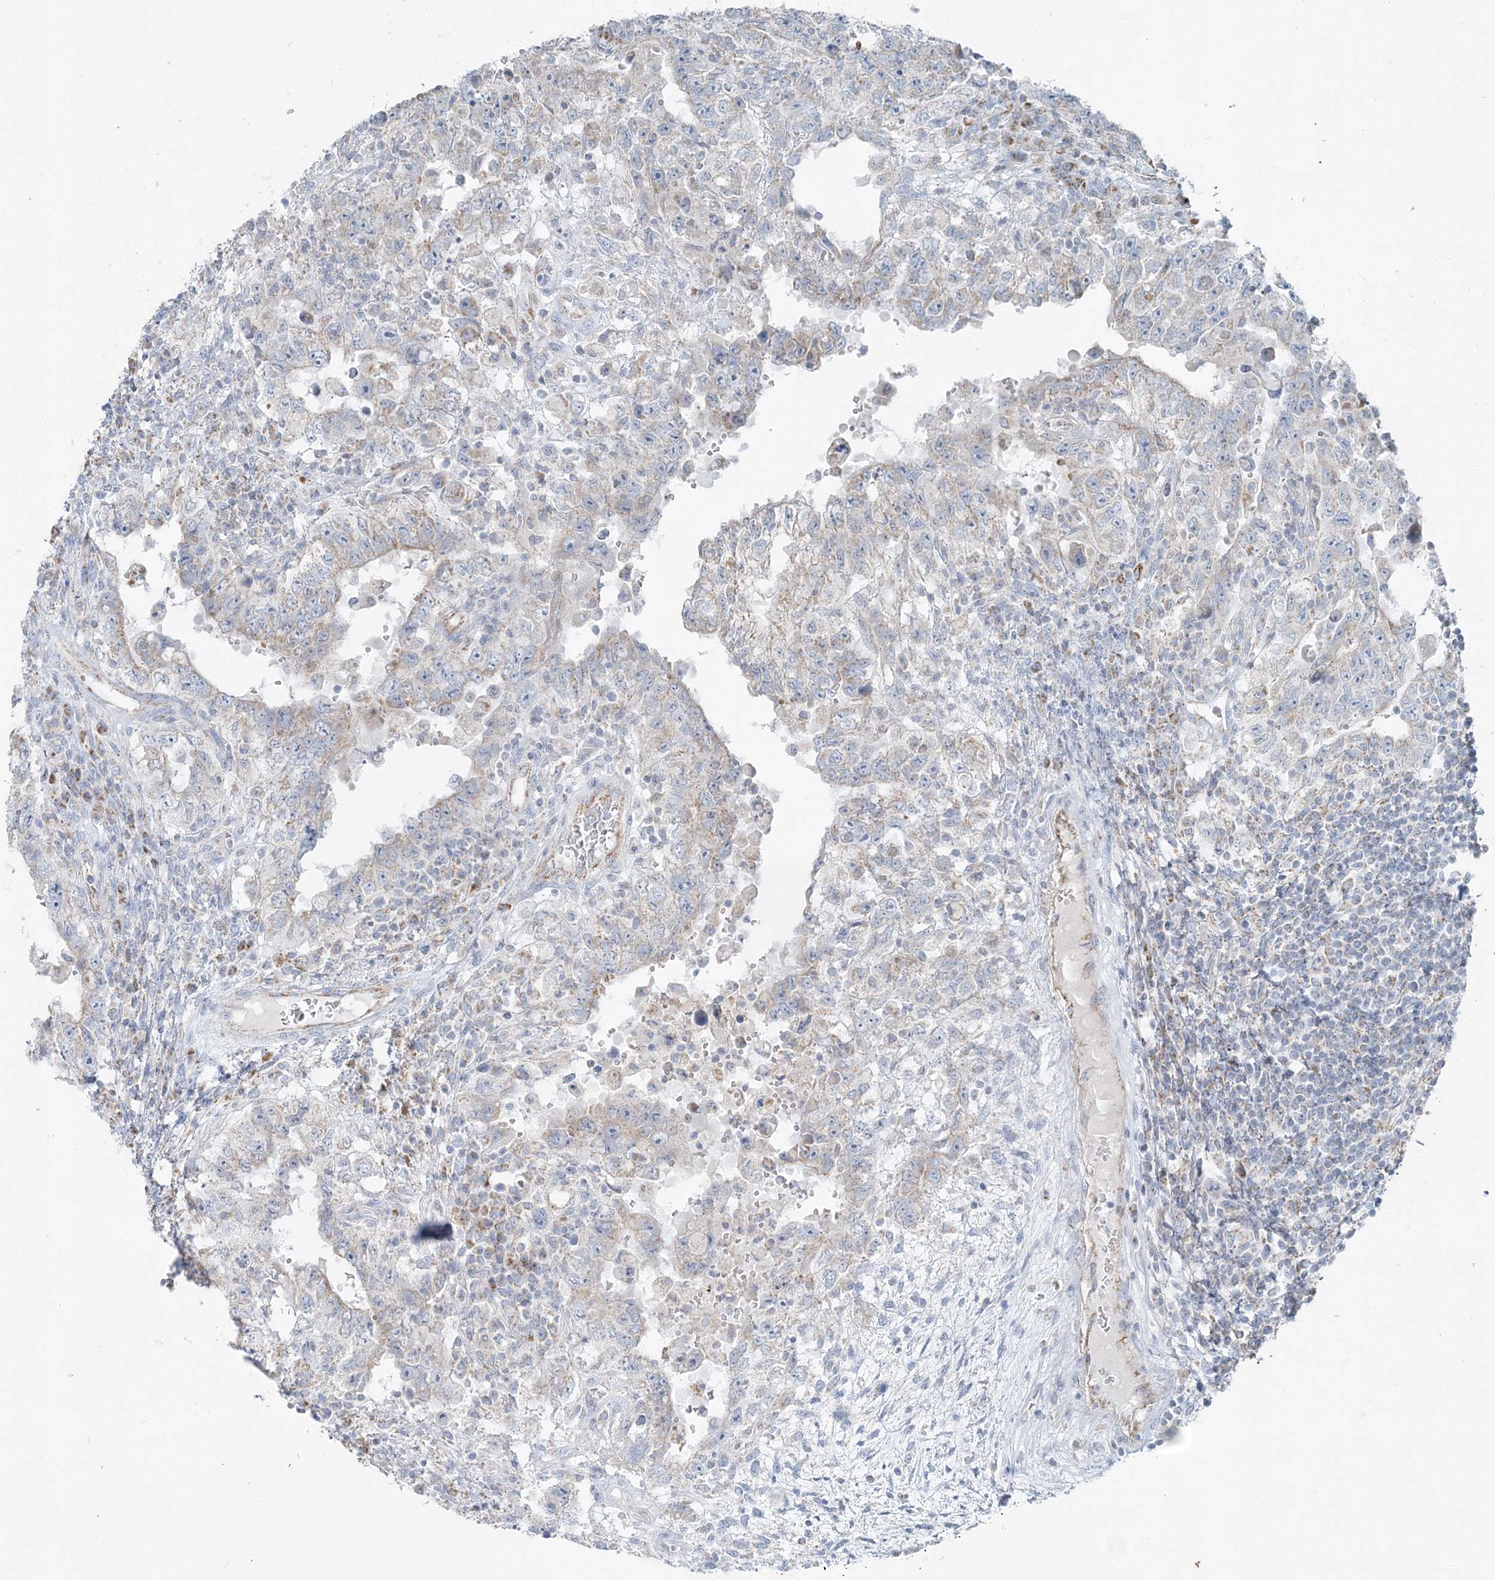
{"staining": {"intensity": "weak", "quantity": "<25%", "location": "cytoplasmic/membranous"}, "tissue": "testis cancer", "cell_type": "Tumor cells", "image_type": "cancer", "snomed": [{"axis": "morphology", "description": "Carcinoma, Embryonal, NOS"}, {"axis": "topography", "description": "Testis"}], "caption": "Human testis cancer stained for a protein using IHC displays no positivity in tumor cells.", "gene": "PCCB", "patient": {"sex": "male", "age": 26}}